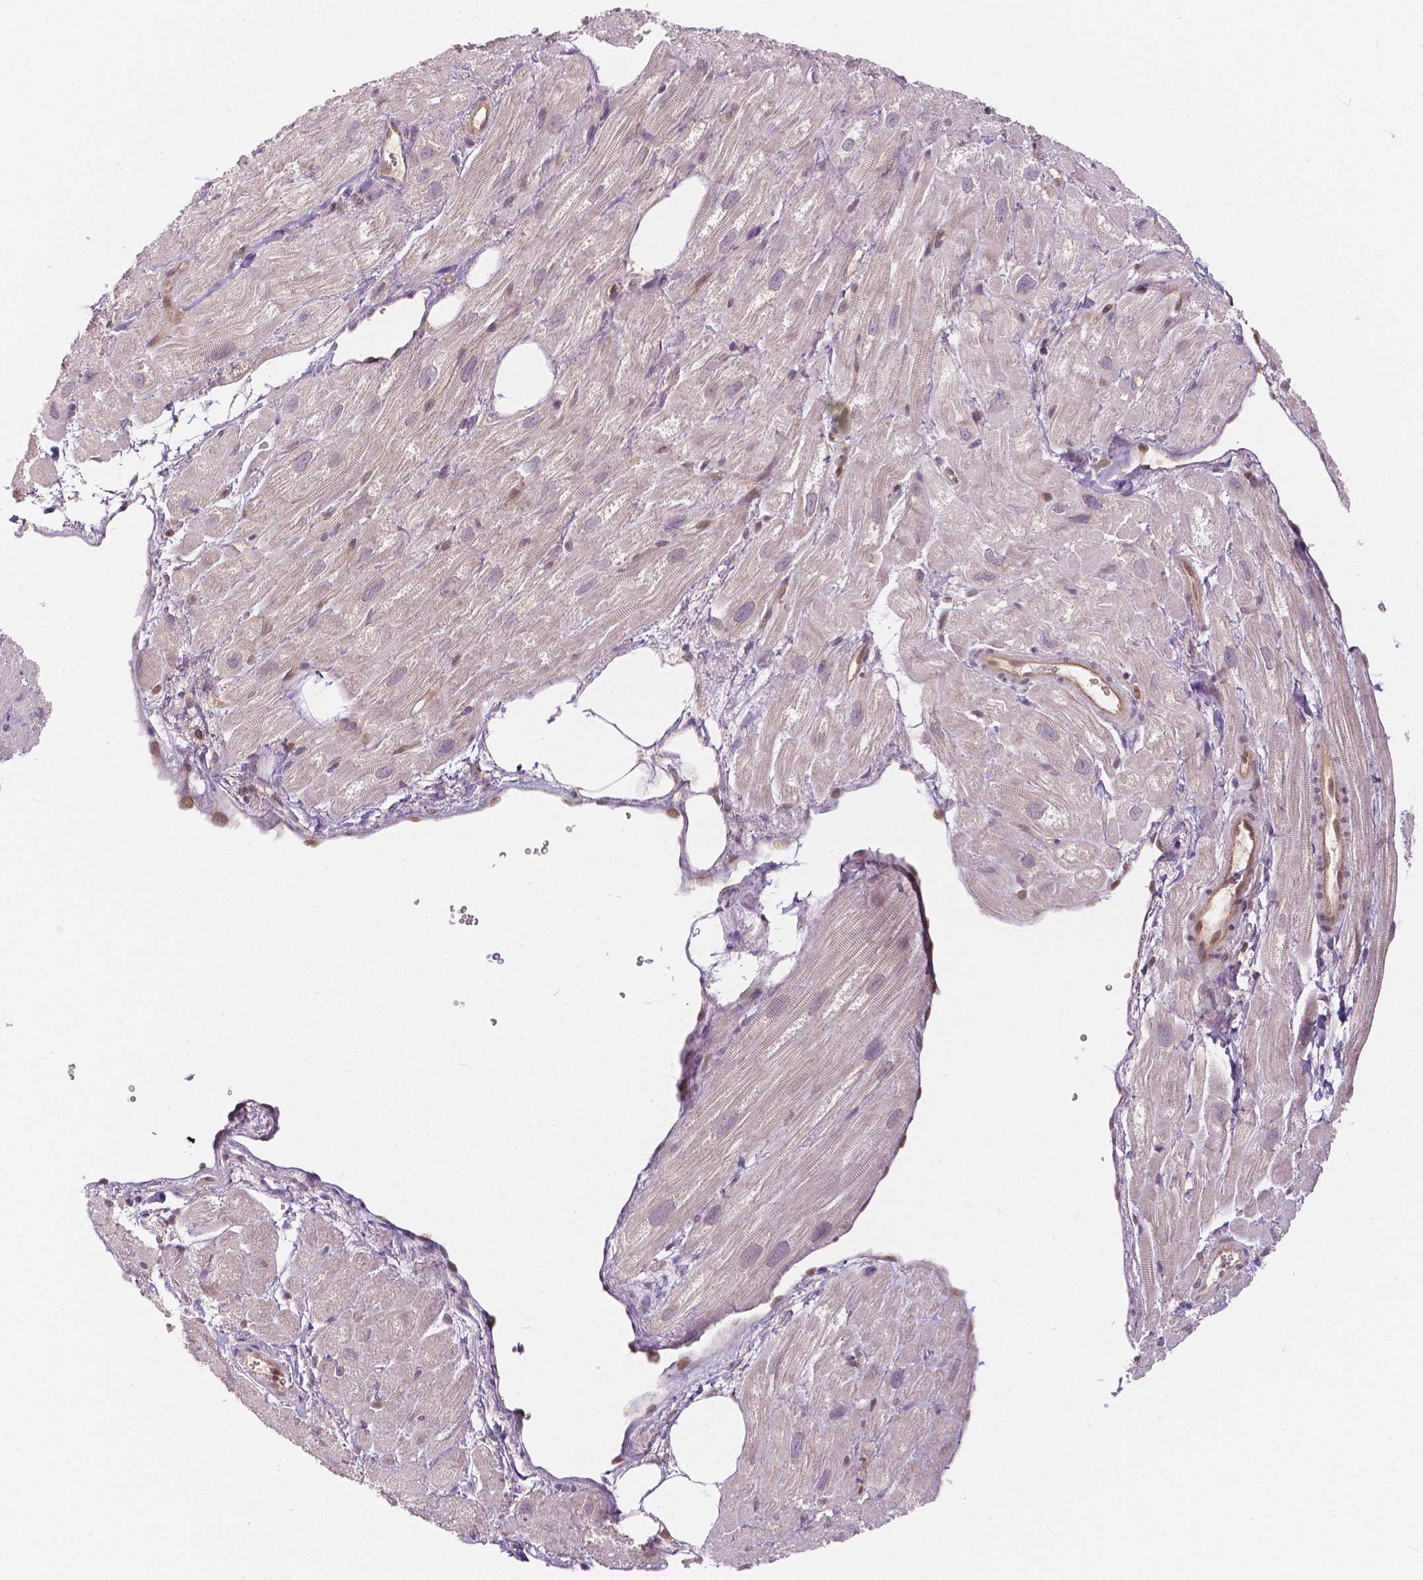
{"staining": {"intensity": "negative", "quantity": "none", "location": "none"}, "tissue": "heart muscle", "cell_type": "Cardiomyocytes", "image_type": "normal", "snomed": [{"axis": "morphology", "description": "Normal tissue, NOS"}, {"axis": "topography", "description": "Heart"}], "caption": "Photomicrograph shows no protein positivity in cardiomyocytes of normal heart muscle.", "gene": "NAPRT", "patient": {"sex": "female", "age": 62}}